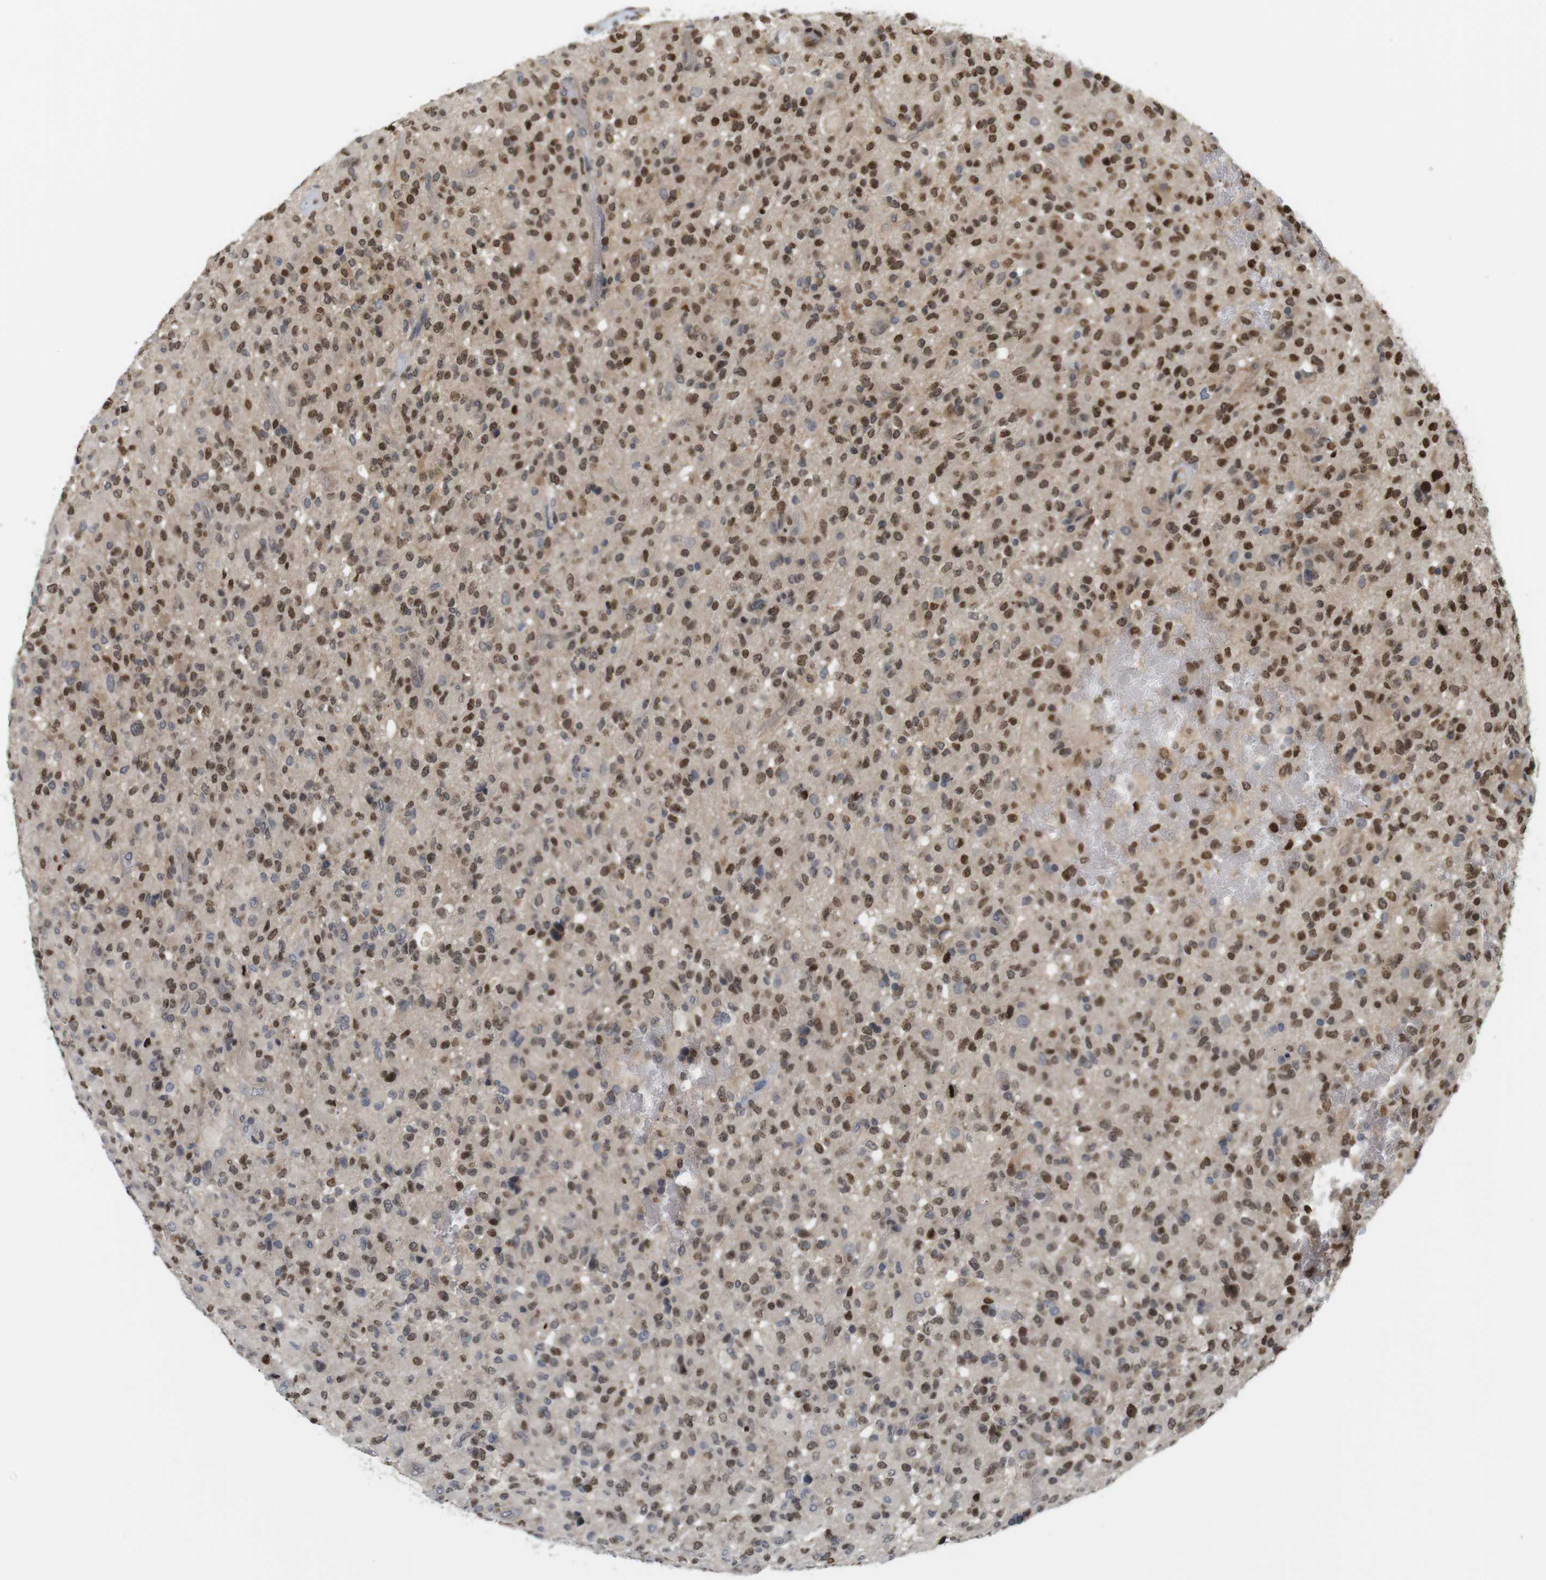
{"staining": {"intensity": "moderate", "quantity": ">75%", "location": "nuclear"}, "tissue": "glioma", "cell_type": "Tumor cells", "image_type": "cancer", "snomed": [{"axis": "morphology", "description": "Glioma, malignant, High grade"}, {"axis": "topography", "description": "Brain"}], "caption": "Approximately >75% of tumor cells in glioma display moderate nuclear protein staining as visualized by brown immunohistochemical staining.", "gene": "MBD1", "patient": {"sex": "male", "age": 71}}